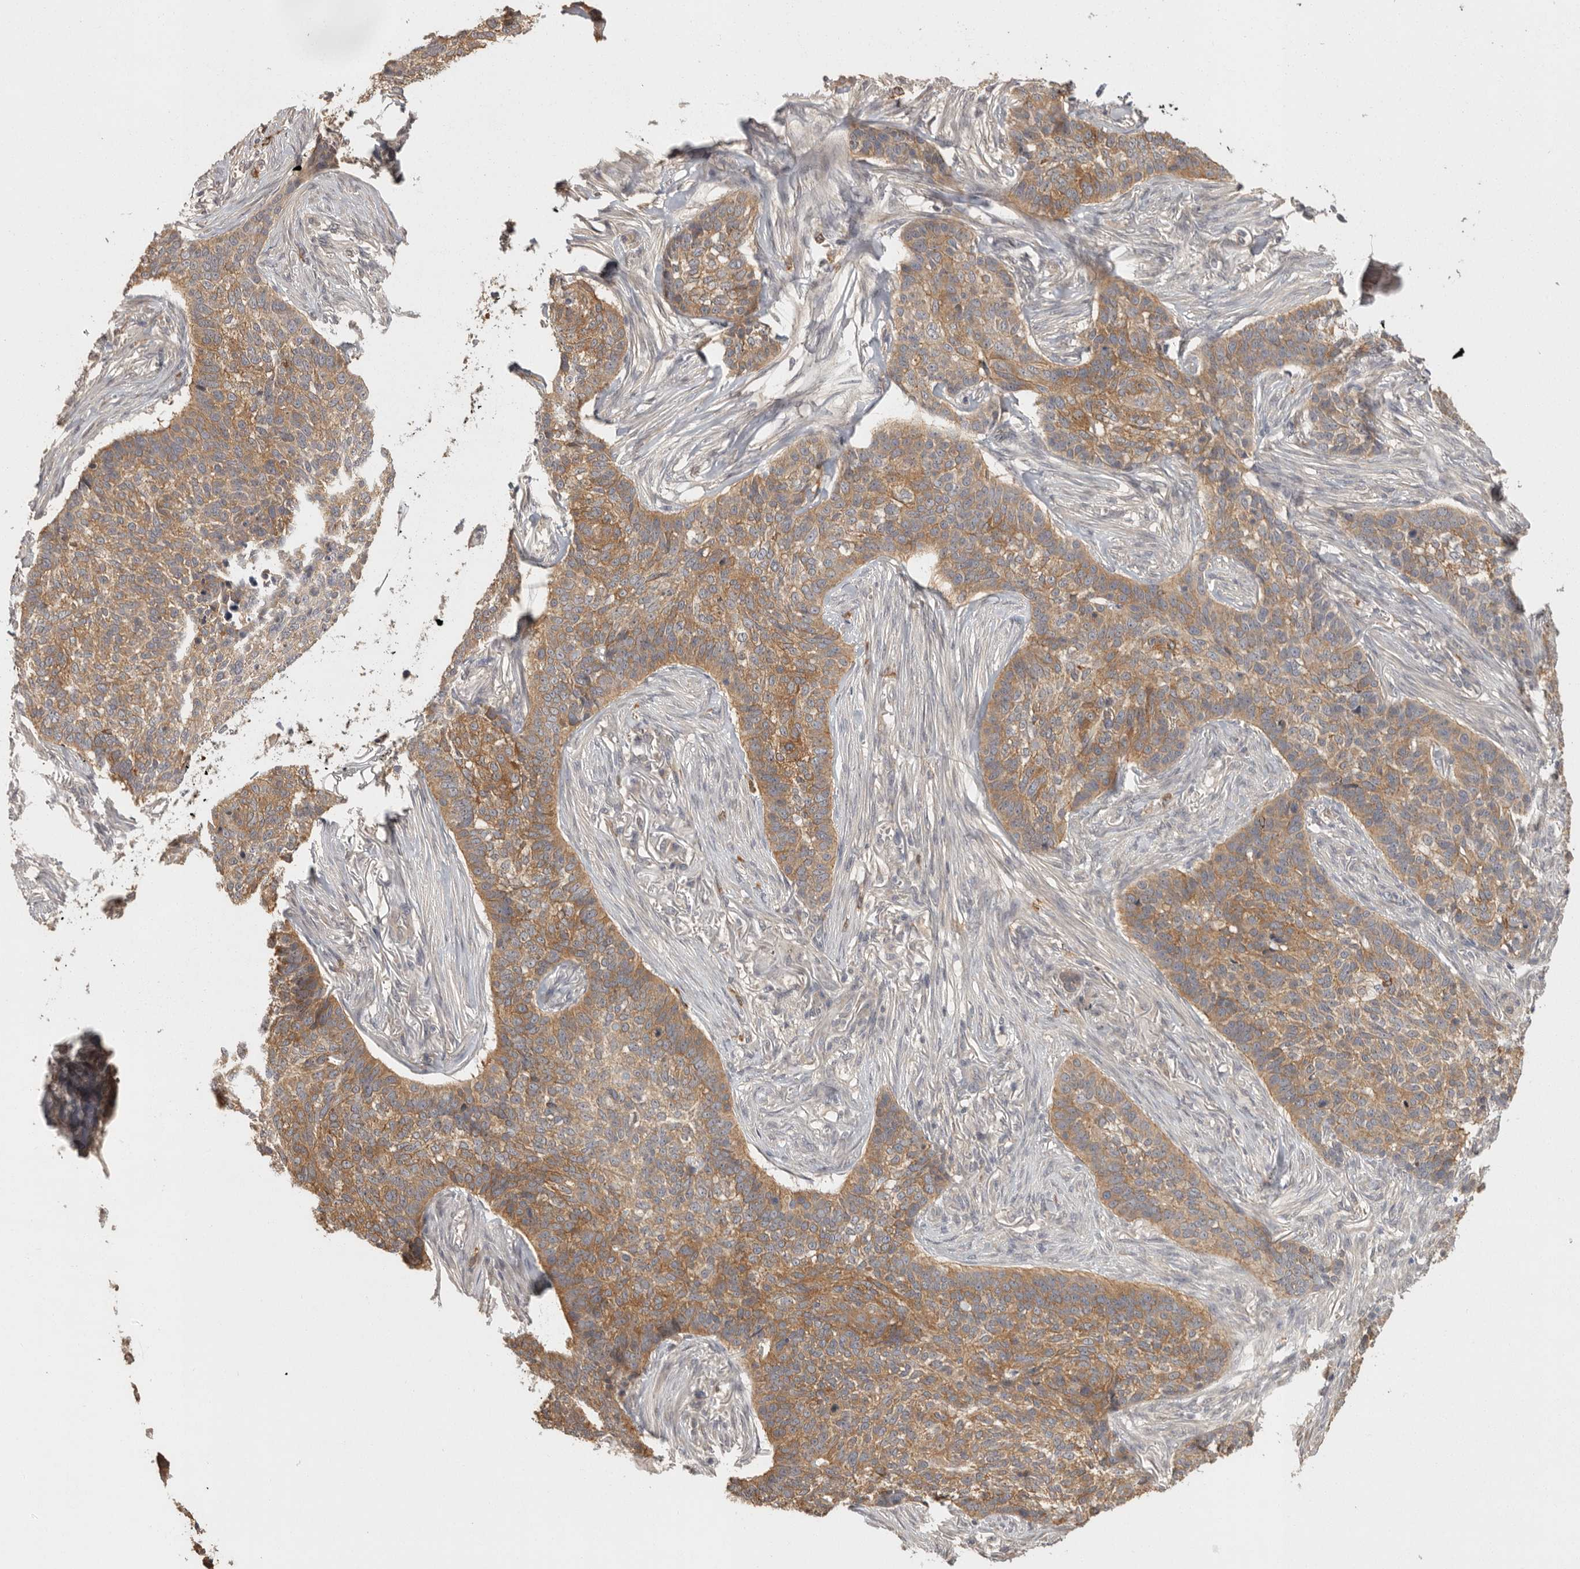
{"staining": {"intensity": "moderate", "quantity": ">75%", "location": "cytoplasmic/membranous"}, "tissue": "skin cancer", "cell_type": "Tumor cells", "image_type": "cancer", "snomed": [{"axis": "morphology", "description": "Basal cell carcinoma"}, {"axis": "topography", "description": "Skin"}], "caption": "Immunohistochemistry of human skin cancer demonstrates medium levels of moderate cytoplasmic/membranous positivity in approximately >75% of tumor cells.", "gene": "BAIAP2", "patient": {"sex": "male", "age": 85}}